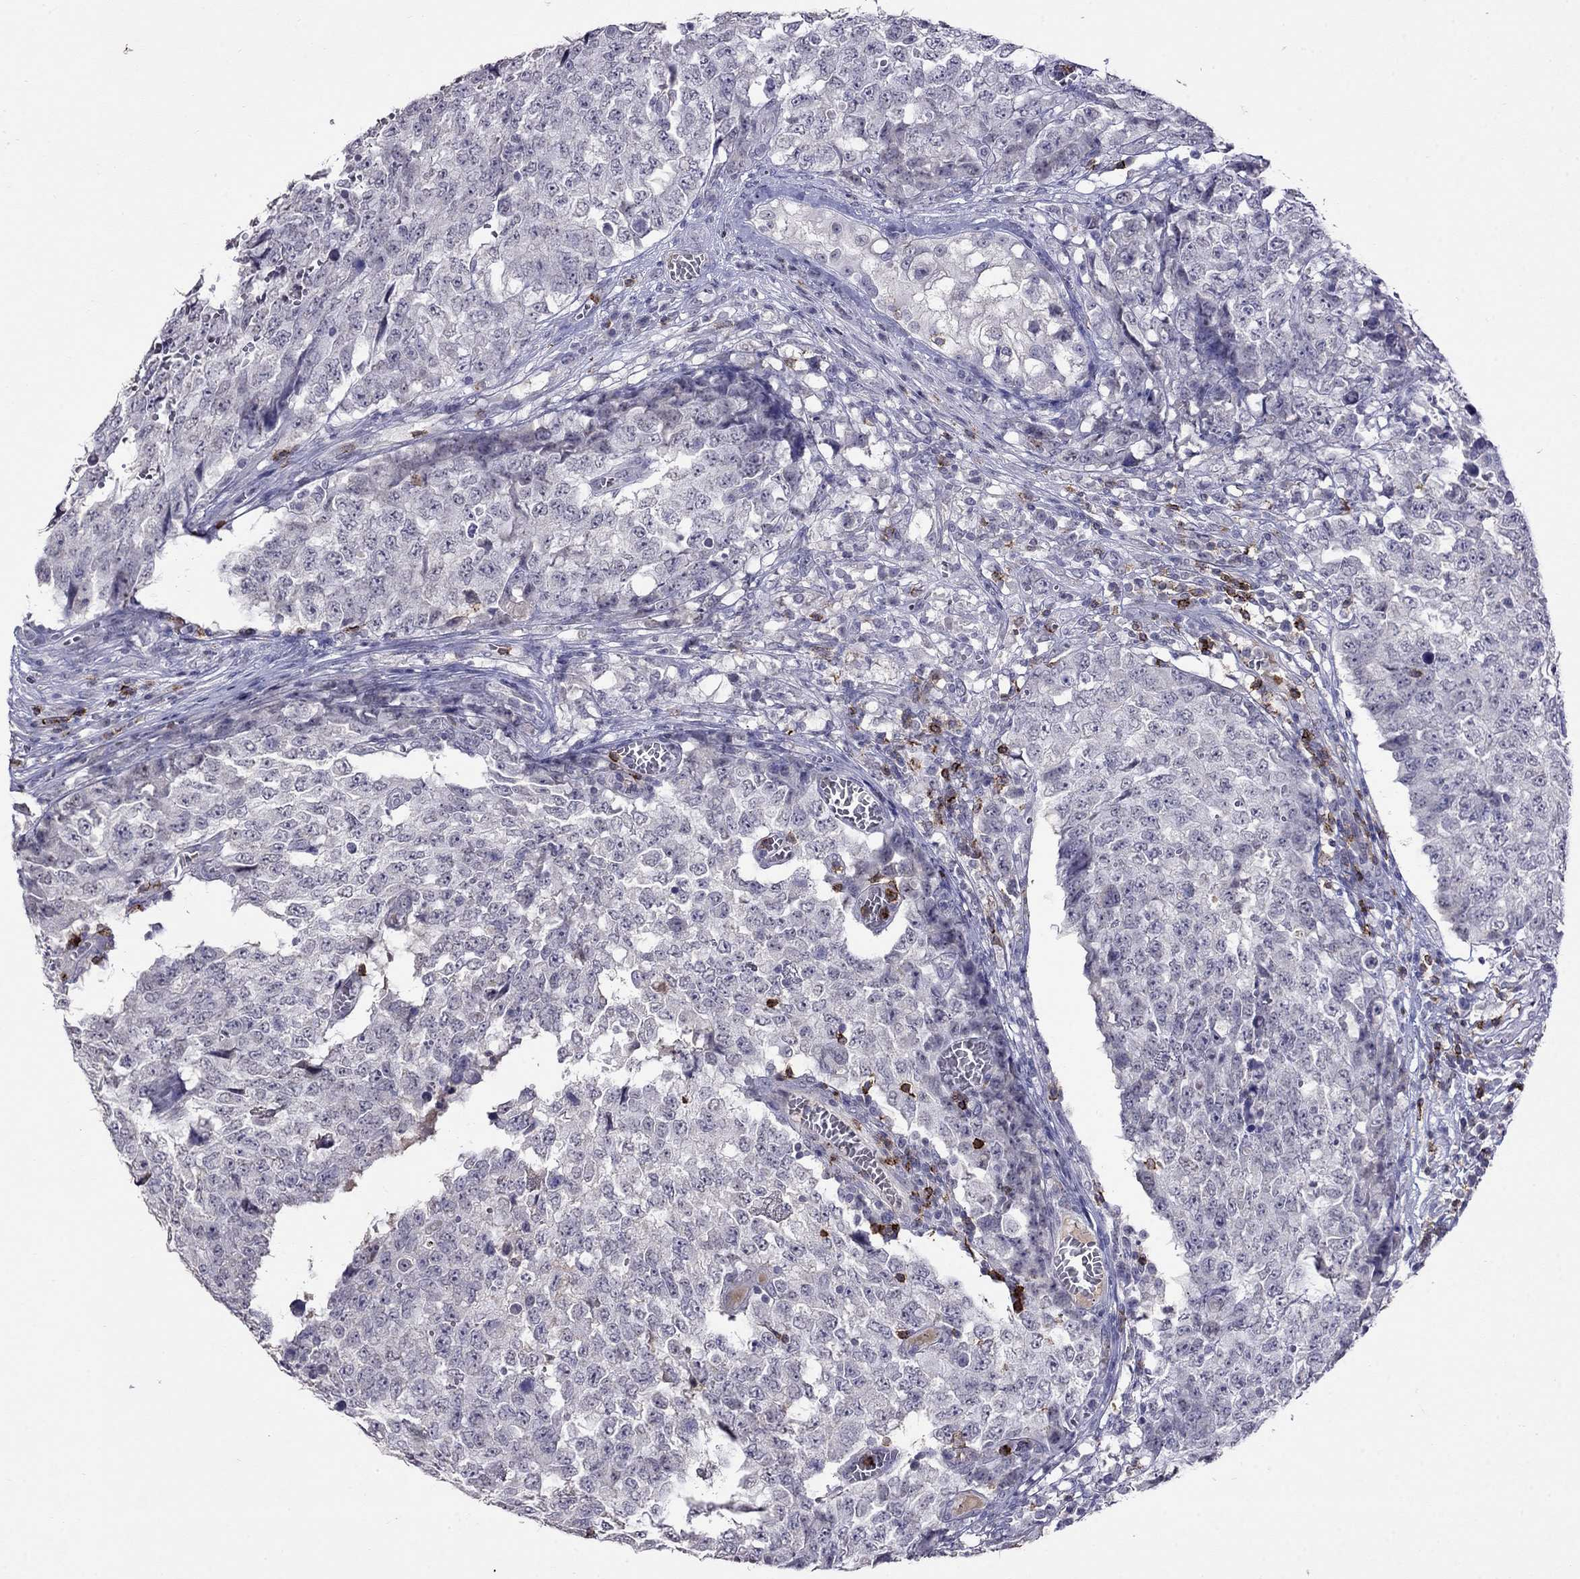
{"staining": {"intensity": "negative", "quantity": "none", "location": "none"}, "tissue": "testis cancer", "cell_type": "Tumor cells", "image_type": "cancer", "snomed": [{"axis": "morphology", "description": "Carcinoma, Embryonal, NOS"}, {"axis": "topography", "description": "Testis"}], "caption": "Embryonal carcinoma (testis) was stained to show a protein in brown. There is no significant positivity in tumor cells.", "gene": "CD8B", "patient": {"sex": "male", "age": 23}}